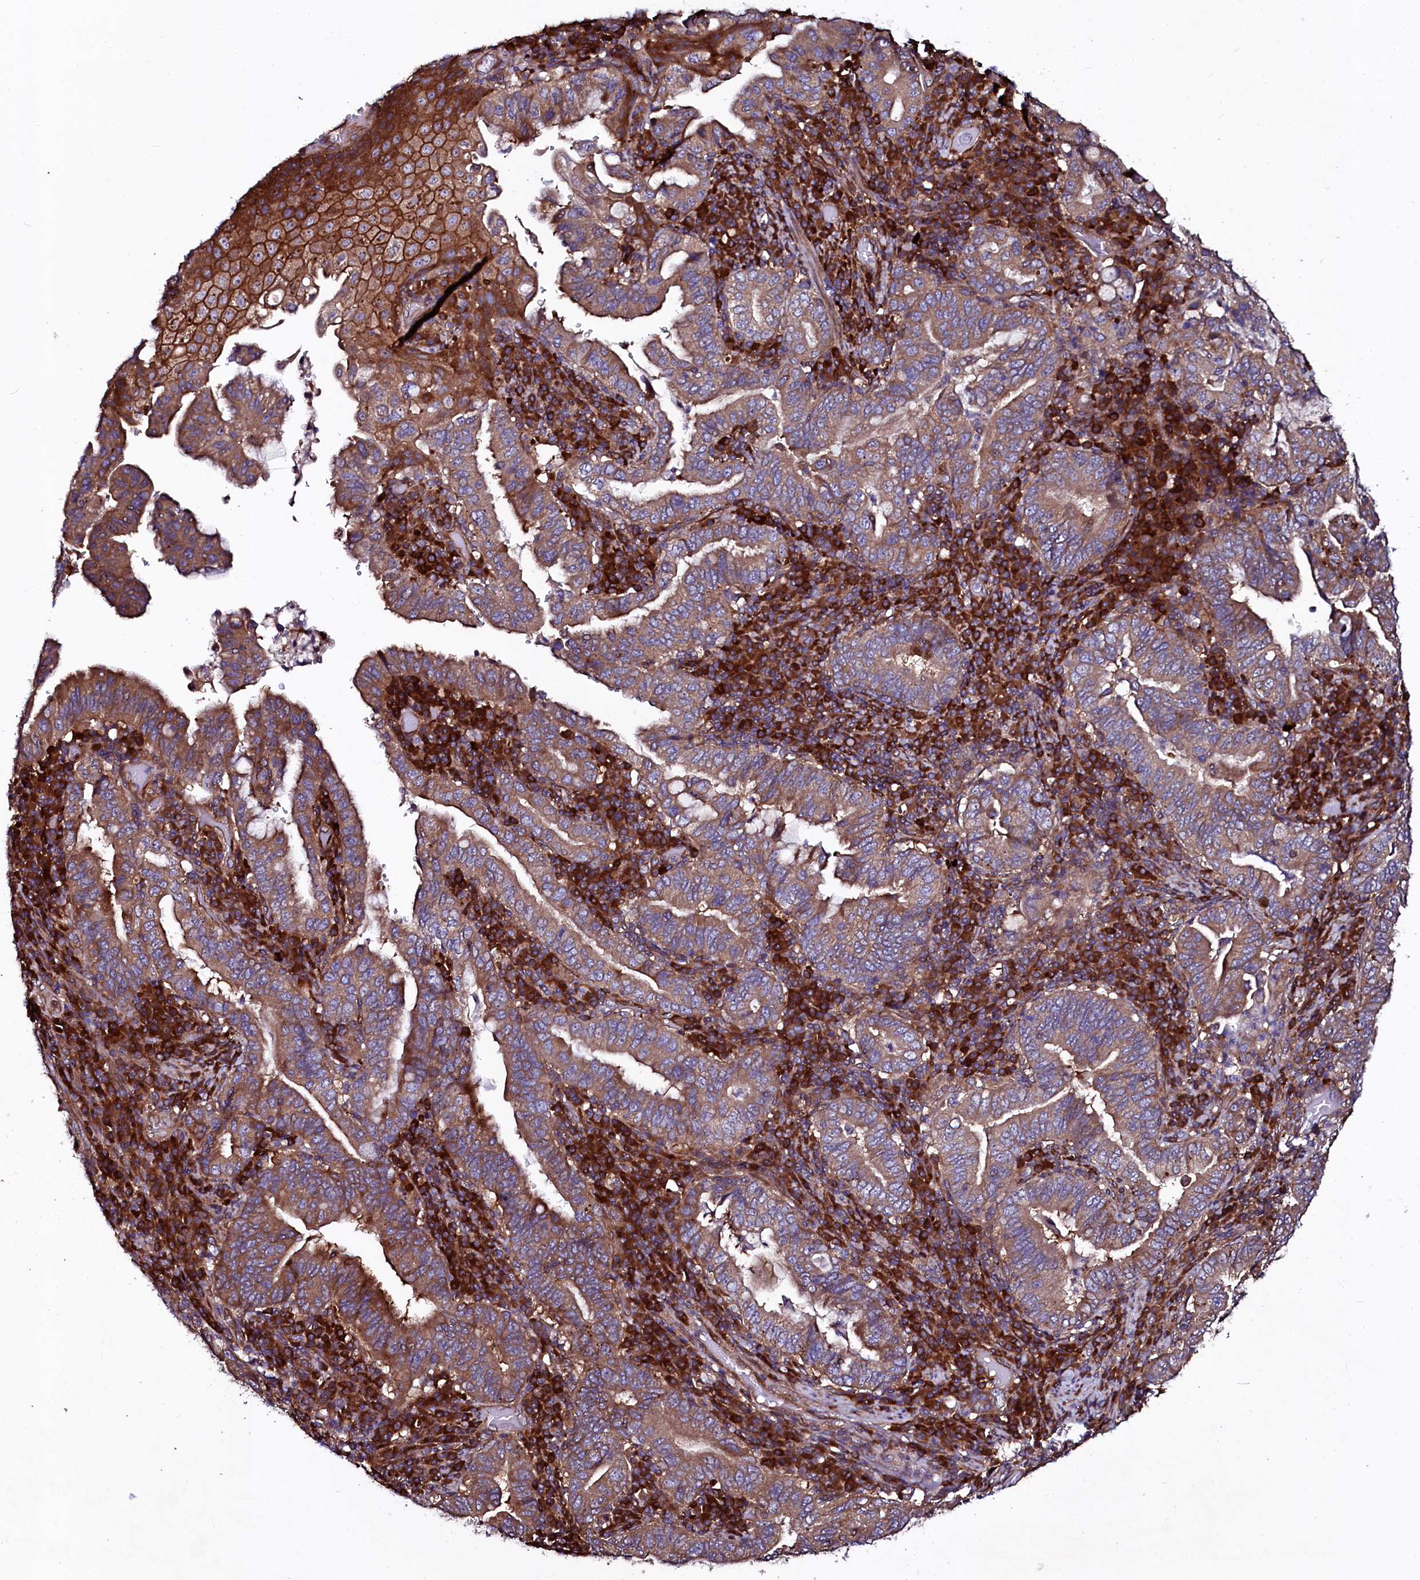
{"staining": {"intensity": "moderate", "quantity": ">75%", "location": "cytoplasmic/membranous"}, "tissue": "stomach cancer", "cell_type": "Tumor cells", "image_type": "cancer", "snomed": [{"axis": "morphology", "description": "Normal tissue, NOS"}, {"axis": "morphology", "description": "Adenocarcinoma, NOS"}, {"axis": "topography", "description": "Esophagus"}, {"axis": "topography", "description": "Stomach, upper"}, {"axis": "topography", "description": "Peripheral nerve tissue"}], "caption": "Stomach adenocarcinoma stained with DAB (3,3'-diaminobenzidine) immunohistochemistry (IHC) exhibits medium levels of moderate cytoplasmic/membranous expression in approximately >75% of tumor cells.", "gene": "USPL1", "patient": {"sex": "male", "age": 62}}